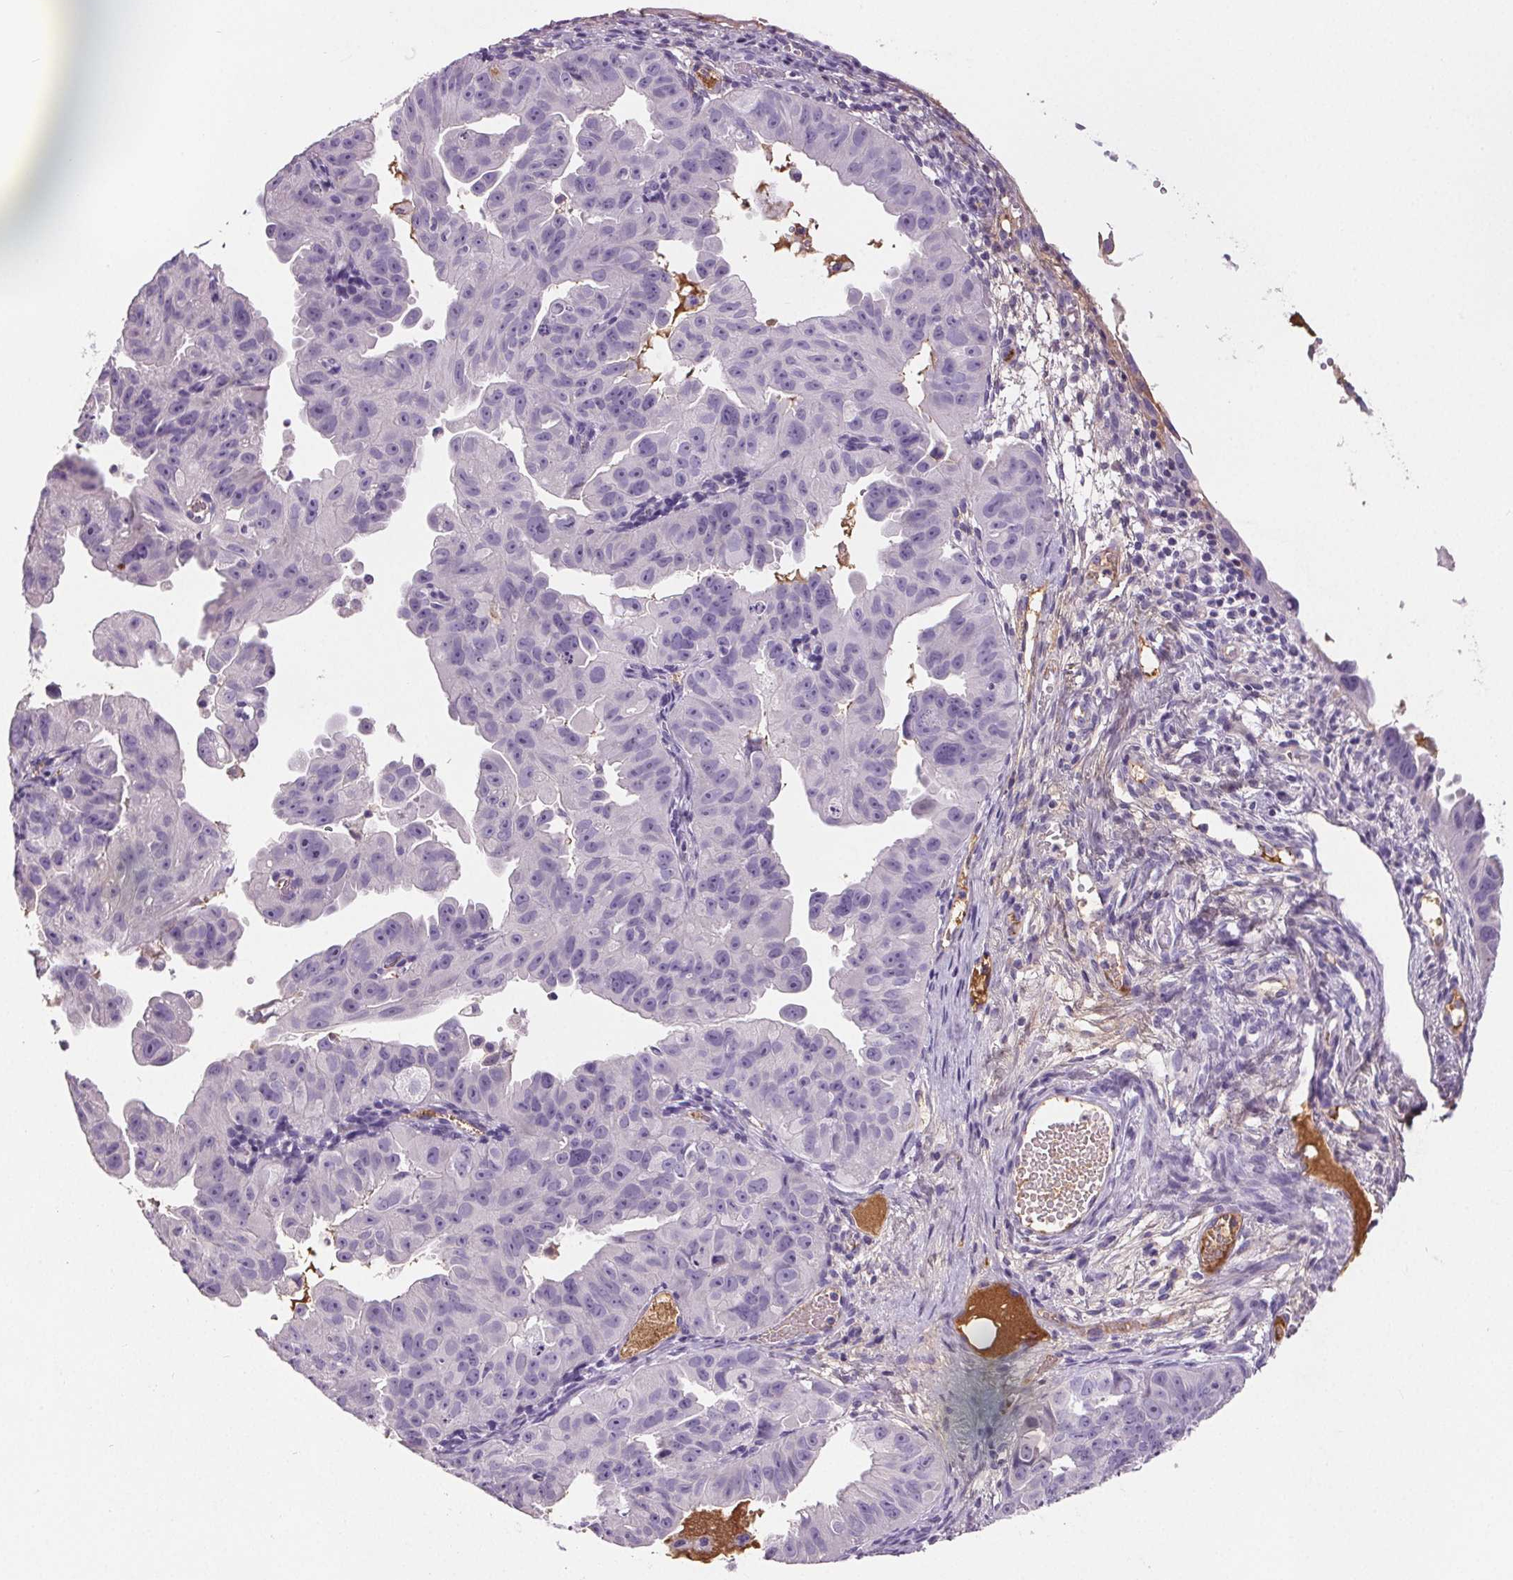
{"staining": {"intensity": "negative", "quantity": "none", "location": "none"}, "tissue": "ovarian cancer", "cell_type": "Tumor cells", "image_type": "cancer", "snomed": [{"axis": "morphology", "description": "Carcinoma, endometroid"}, {"axis": "topography", "description": "Ovary"}], "caption": "Photomicrograph shows no significant protein positivity in tumor cells of ovarian cancer. (Immunohistochemistry, brightfield microscopy, high magnification).", "gene": "CD5L", "patient": {"sex": "female", "age": 85}}